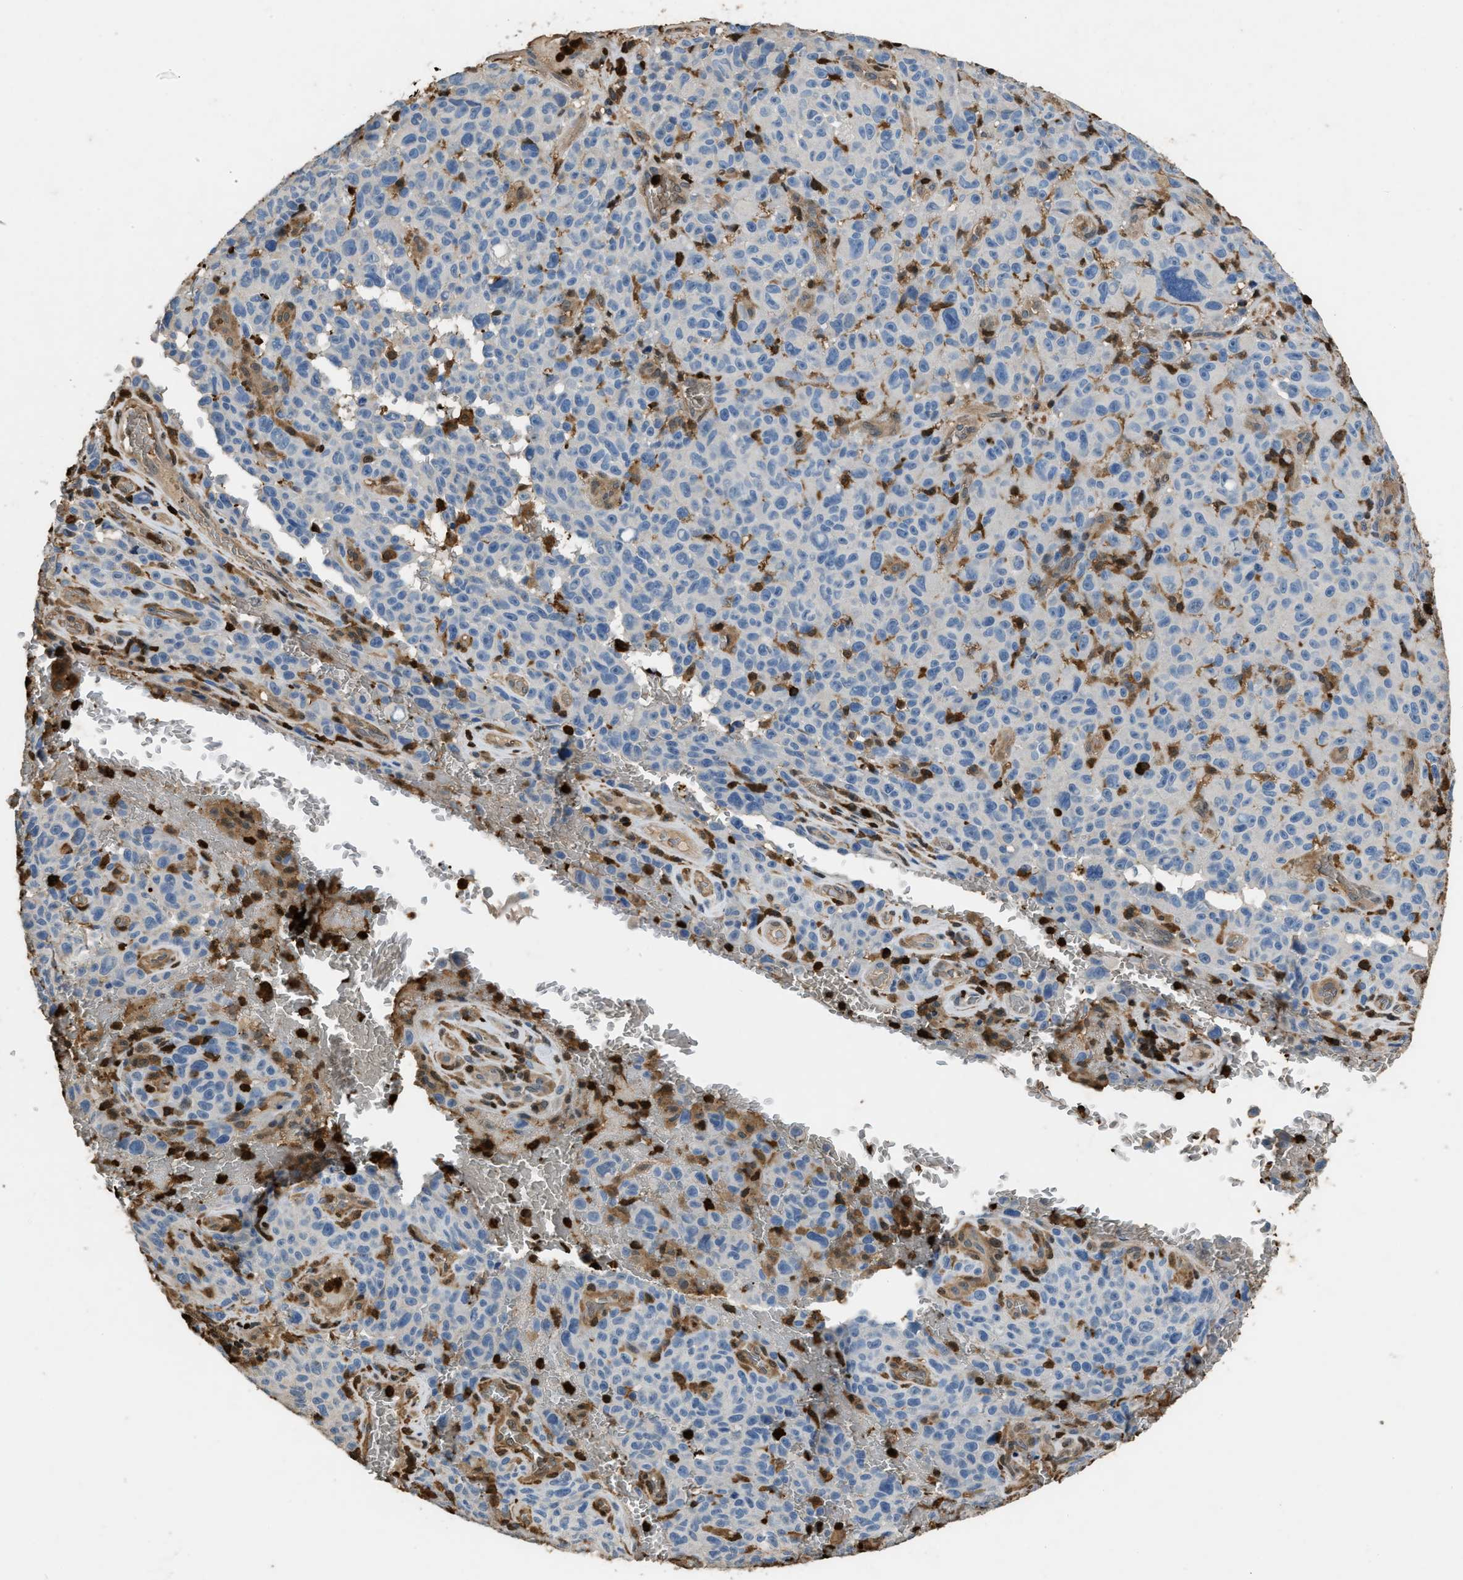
{"staining": {"intensity": "negative", "quantity": "none", "location": "none"}, "tissue": "melanoma", "cell_type": "Tumor cells", "image_type": "cancer", "snomed": [{"axis": "morphology", "description": "Malignant melanoma, NOS"}, {"axis": "topography", "description": "Skin"}], "caption": "Micrograph shows no significant protein staining in tumor cells of melanoma.", "gene": "ARHGDIB", "patient": {"sex": "female", "age": 82}}